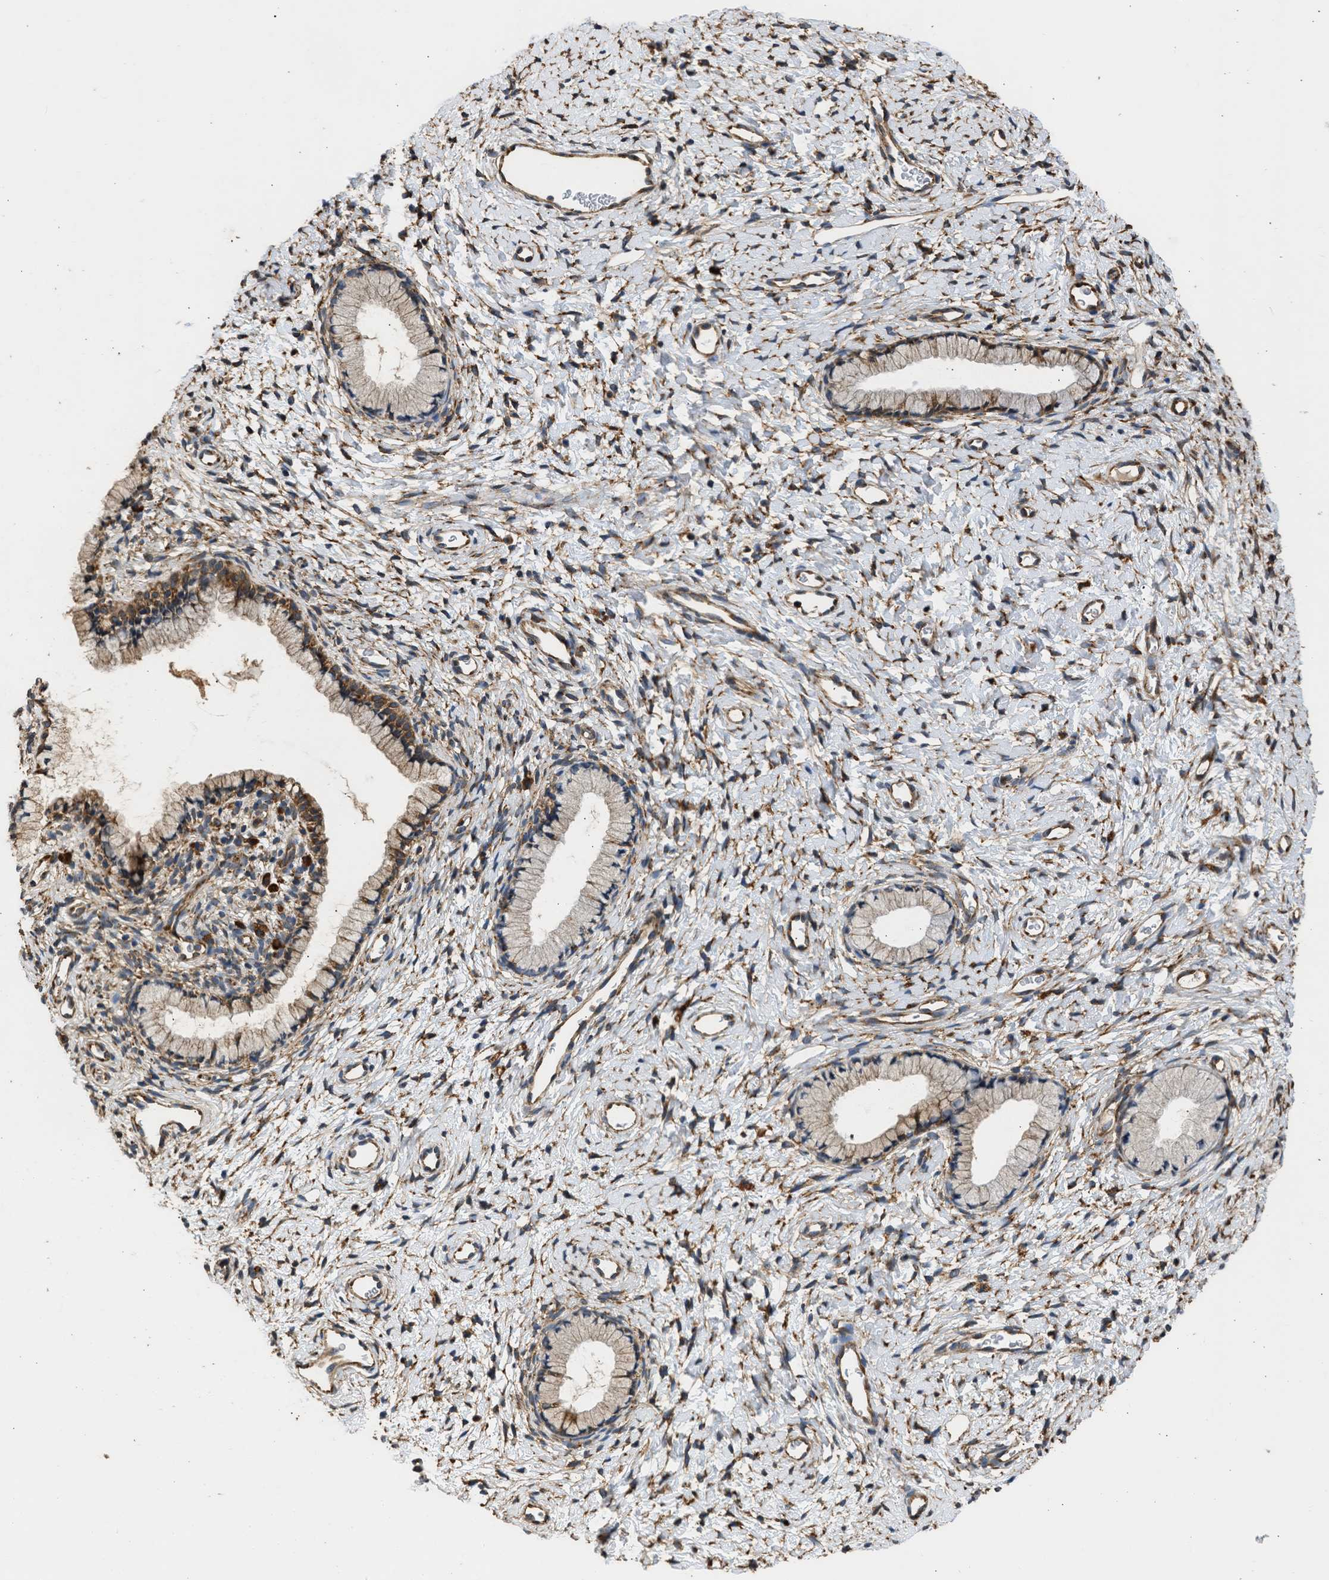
{"staining": {"intensity": "moderate", "quantity": ">75%", "location": "cytoplasmic/membranous"}, "tissue": "cervix", "cell_type": "Glandular cells", "image_type": "normal", "snomed": [{"axis": "morphology", "description": "Normal tissue, NOS"}, {"axis": "topography", "description": "Cervix"}], "caption": "This is an image of IHC staining of benign cervix, which shows moderate staining in the cytoplasmic/membranous of glandular cells.", "gene": "SLC36A4", "patient": {"sex": "female", "age": 72}}